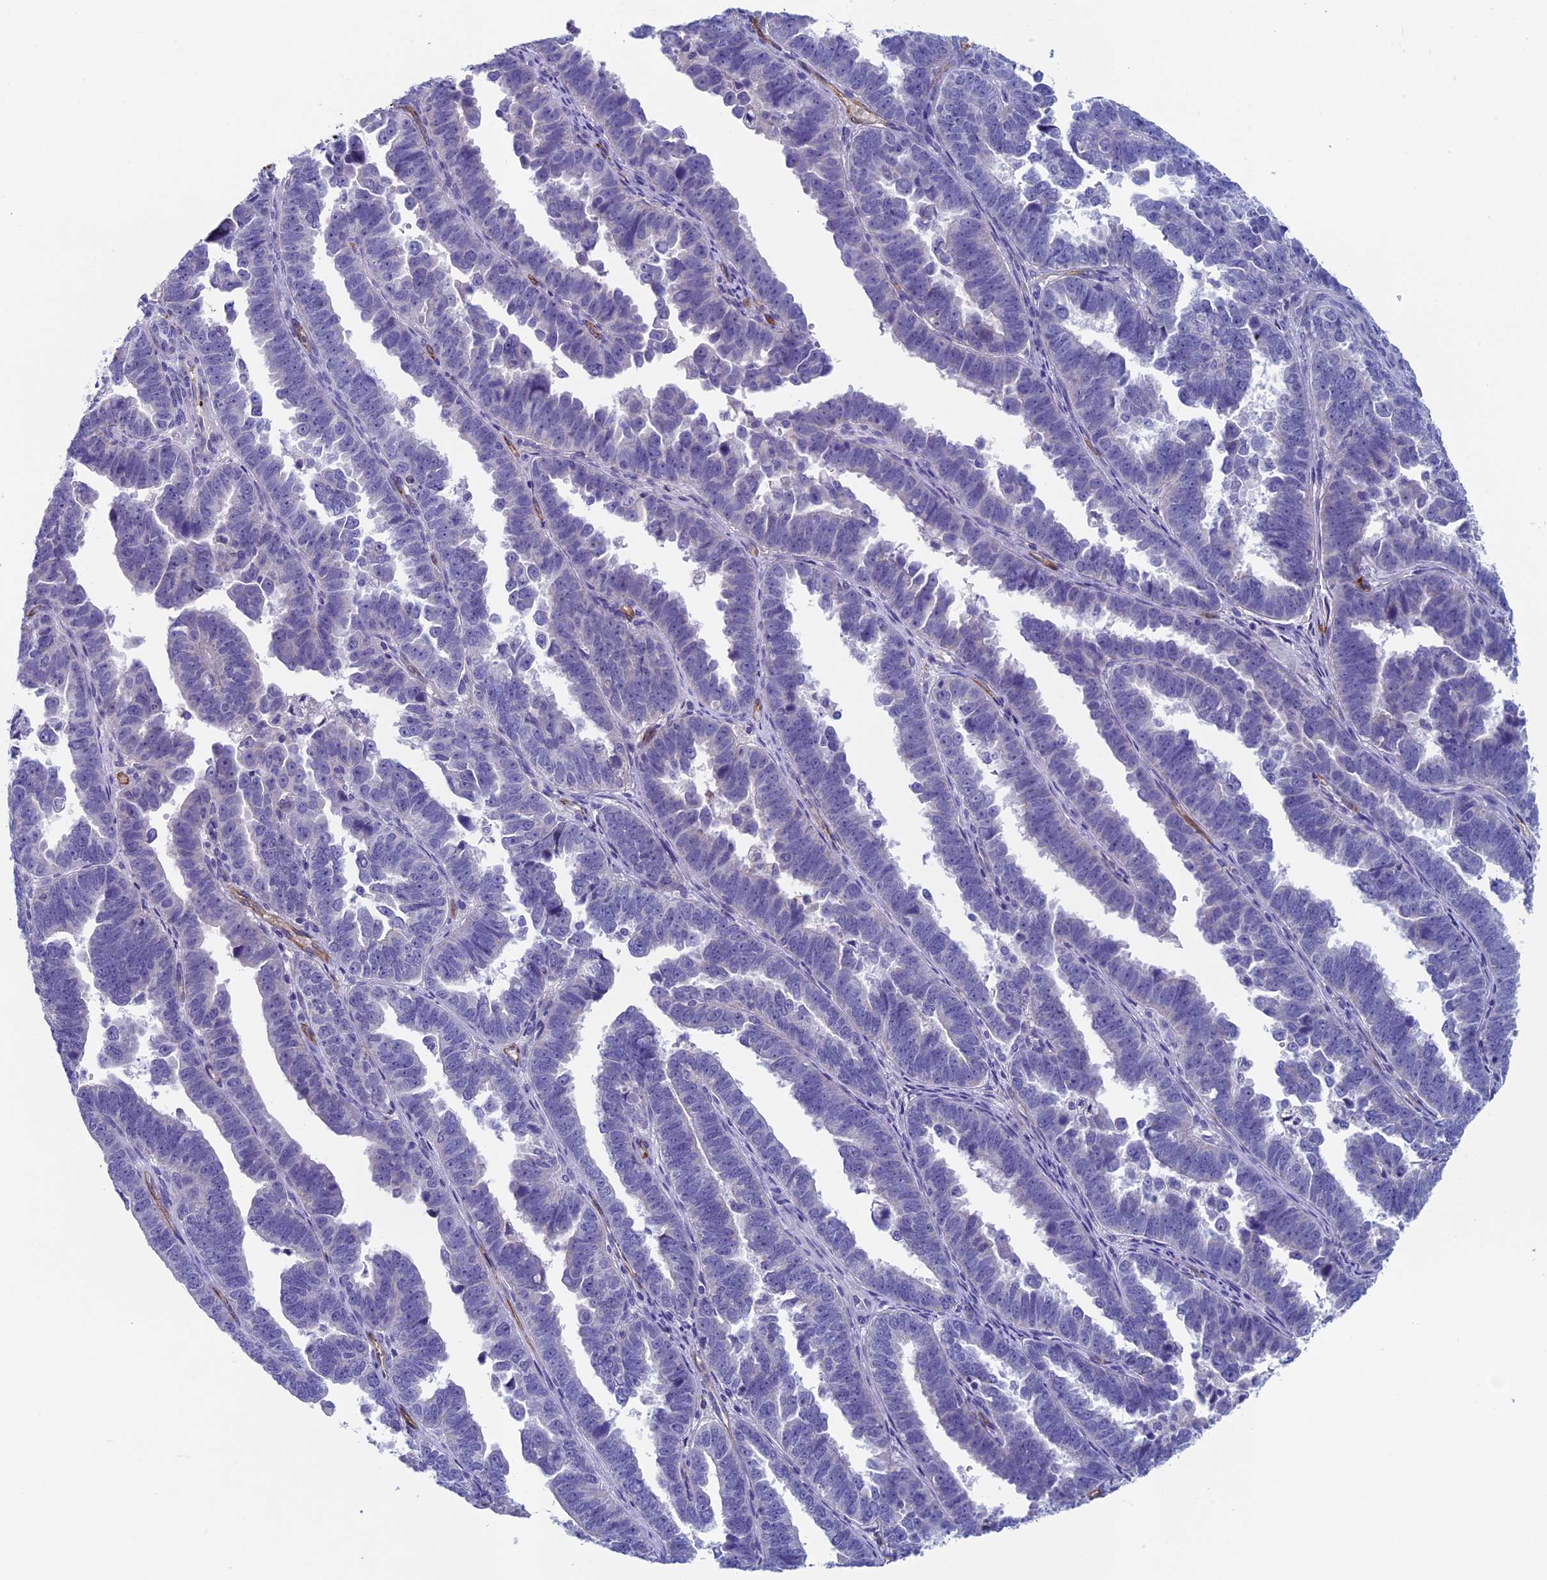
{"staining": {"intensity": "negative", "quantity": "none", "location": "none"}, "tissue": "endometrial cancer", "cell_type": "Tumor cells", "image_type": "cancer", "snomed": [{"axis": "morphology", "description": "Adenocarcinoma, NOS"}, {"axis": "topography", "description": "Endometrium"}], "caption": "An immunohistochemistry (IHC) histopathology image of endometrial cancer (adenocarcinoma) is shown. There is no staining in tumor cells of endometrial cancer (adenocarcinoma).", "gene": "INSYN1", "patient": {"sex": "female", "age": 75}}